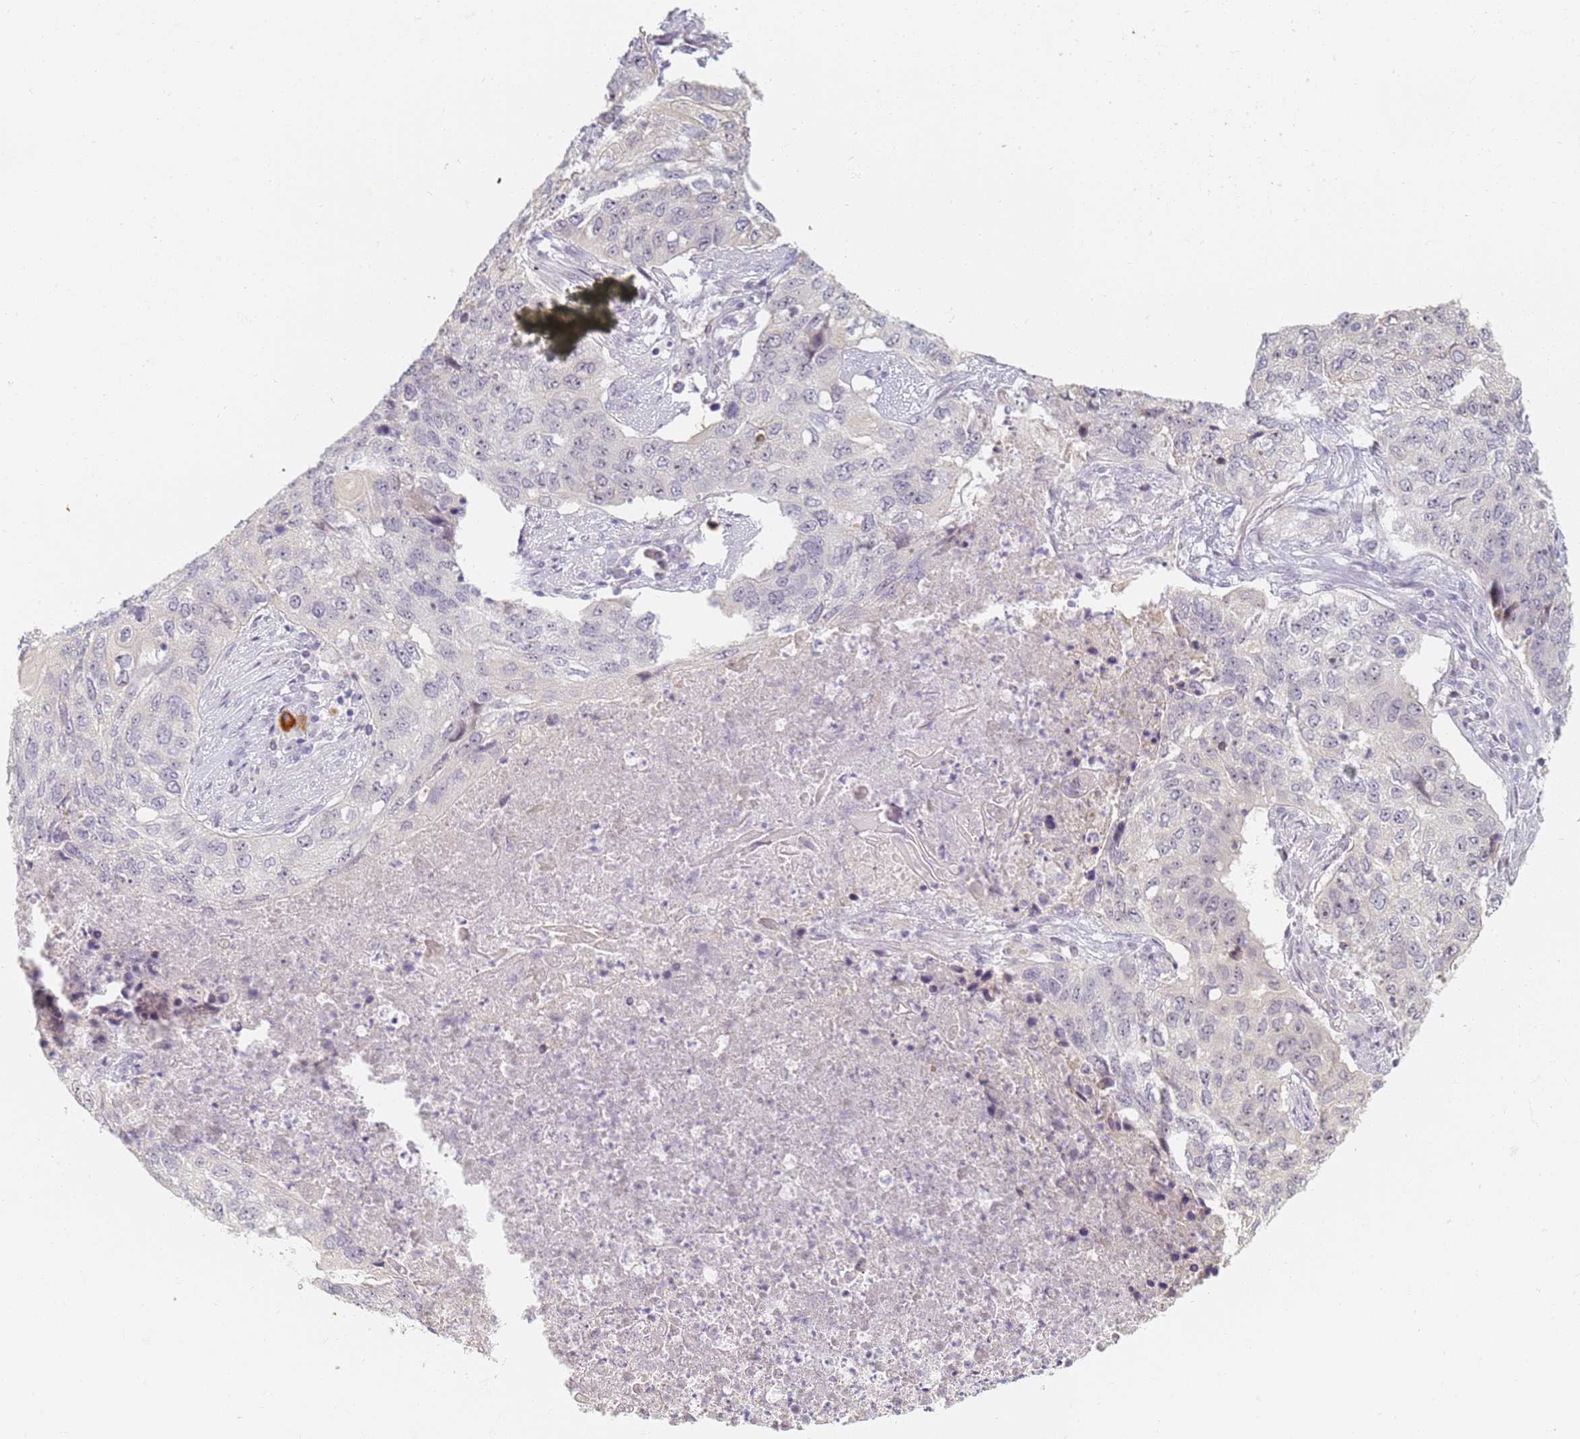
{"staining": {"intensity": "negative", "quantity": "none", "location": "none"}, "tissue": "lung cancer", "cell_type": "Tumor cells", "image_type": "cancer", "snomed": [{"axis": "morphology", "description": "Squamous cell carcinoma, NOS"}, {"axis": "topography", "description": "Lung"}], "caption": "DAB (3,3'-diaminobenzidine) immunohistochemical staining of human lung squamous cell carcinoma reveals no significant positivity in tumor cells.", "gene": "SLC38A9", "patient": {"sex": "female", "age": 63}}